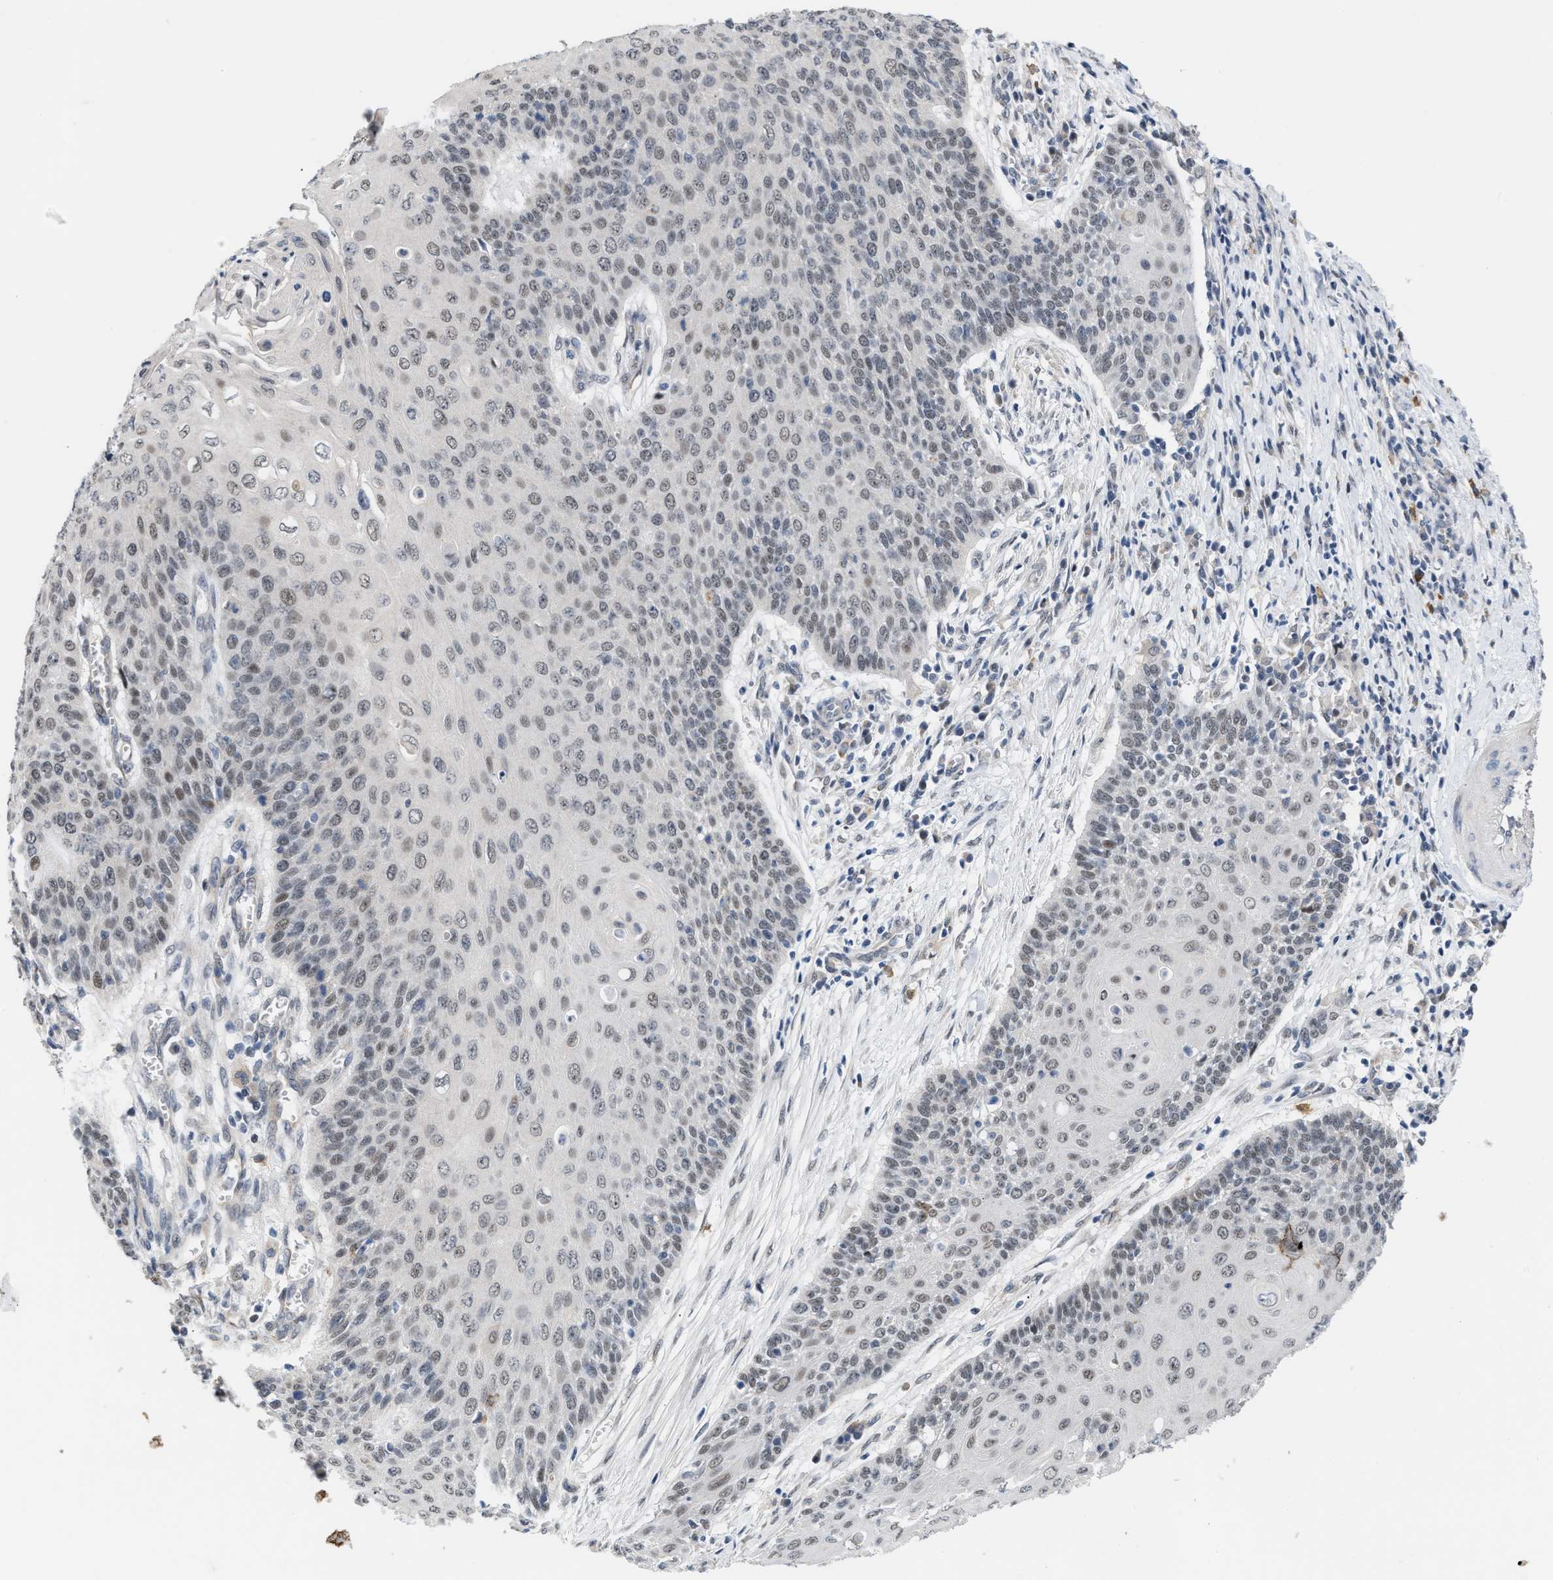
{"staining": {"intensity": "weak", "quantity": "<25%", "location": "nuclear"}, "tissue": "cervical cancer", "cell_type": "Tumor cells", "image_type": "cancer", "snomed": [{"axis": "morphology", "description": "Squamous cell carcinoma, NOS"}, {"axis": "topography", "description": "Cervix"}], "caption": "Immunohistochemistry of squamous cell carcinoma (cervical) demonstrates no positivity in tumor cells.", "gene": "TXNRD3", "patient": {"sex": "female", "age": 39}}